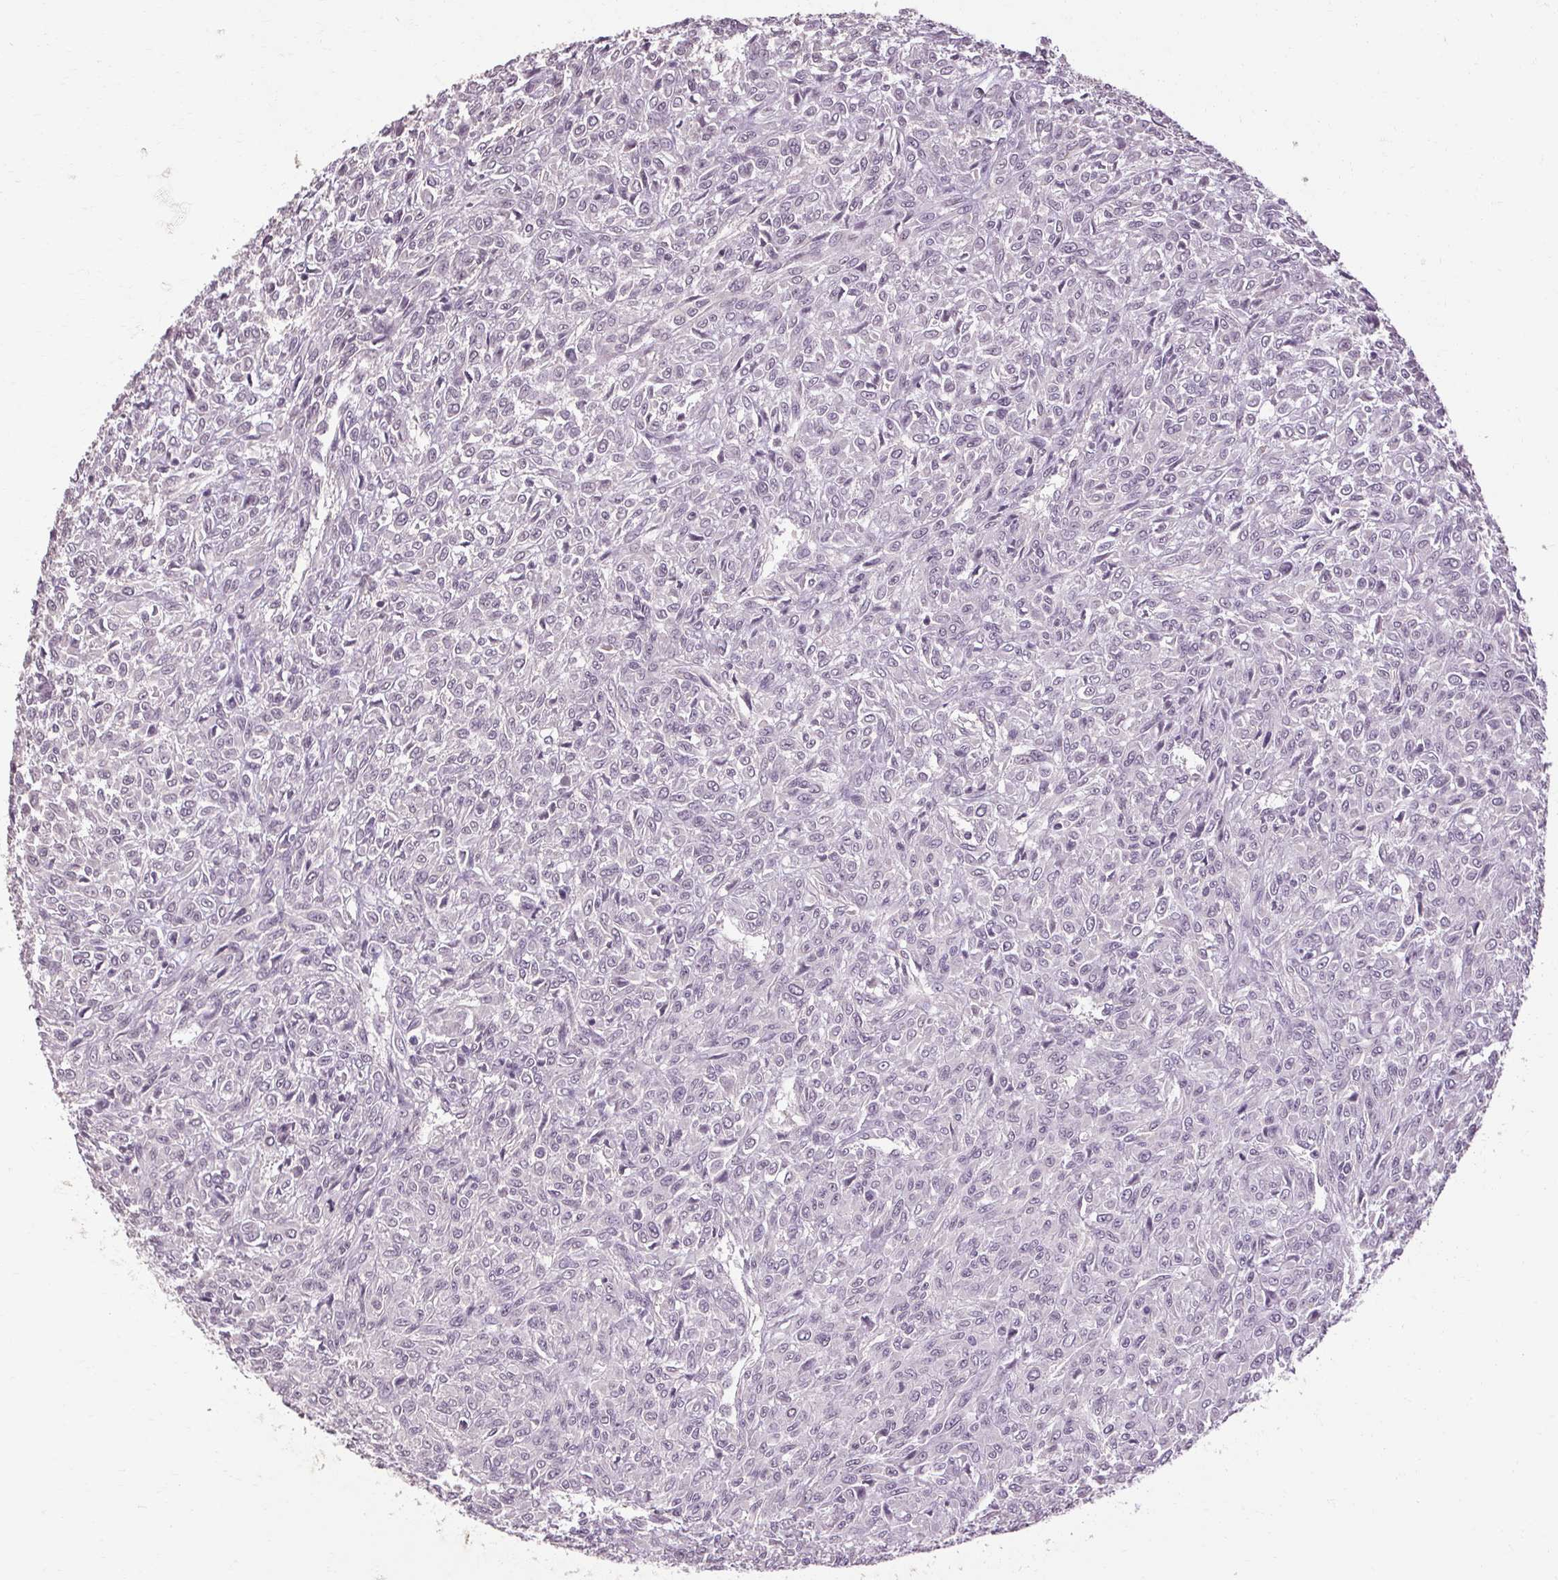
{"staining": {"intensity": "negative", "quantity": "none", "location": "none"}, "tissue": "renal cancer", "cell_type": "Tumor cells", "image_type": "cancer", "snomed": [{"axis": "morphology", "description": "Adenocarcinoma, NOS"}, {"axis": "topography", "description": "Kidney"}], "caption": "Photomicrograph shows no significant protein positivity in tumor cells of renal cancer. (Immunohistochemistry, brightfield microscopy, high magnification).", "gene": "POMC", "patient": {"sex": "male", "age": 58}}